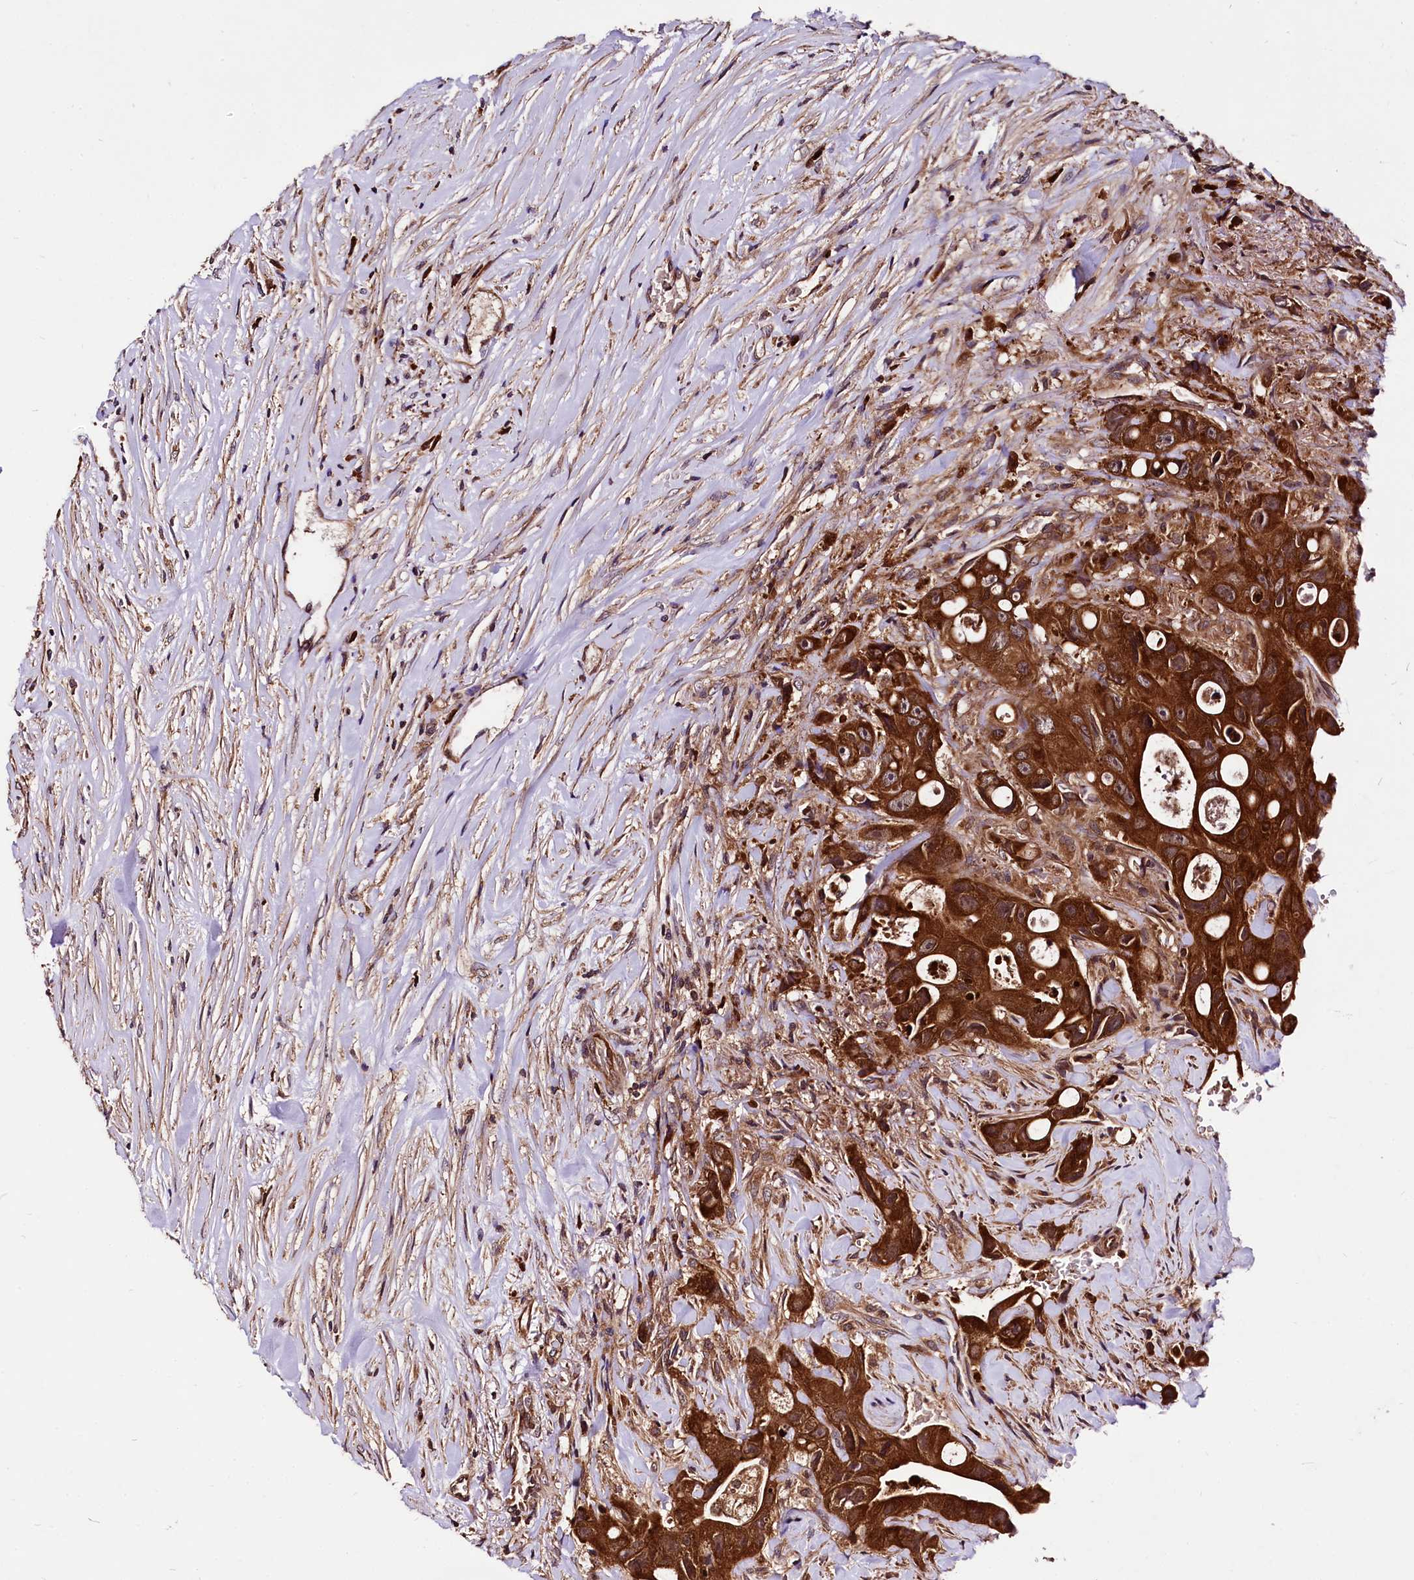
{"staining": {"intensity": "strong", "quantity": ">75%", "location": "cytoplasmic/membranous"}, "tissue": "colorectal cancer", "cell_type": "Tumor cells", "image_type": "cancer", "snomed": [{"axis": "morphology", "description": "Adenocarcinoma, NOS"}, {"axis": "topography", "description": "Colon"}], "caption": "IHC micrograph of neoplastic tissue: human colorectal cancer stained using immunohistochemistry (IHC) exhibits high levels of strong protein expression localized specifically in the cytoplasmic/membranous of tumor cells, appearing as a cytoplasmic/membranous brown color.", "gene": "LRSAM1", "patient": {"sex": "female", "age": 46}}